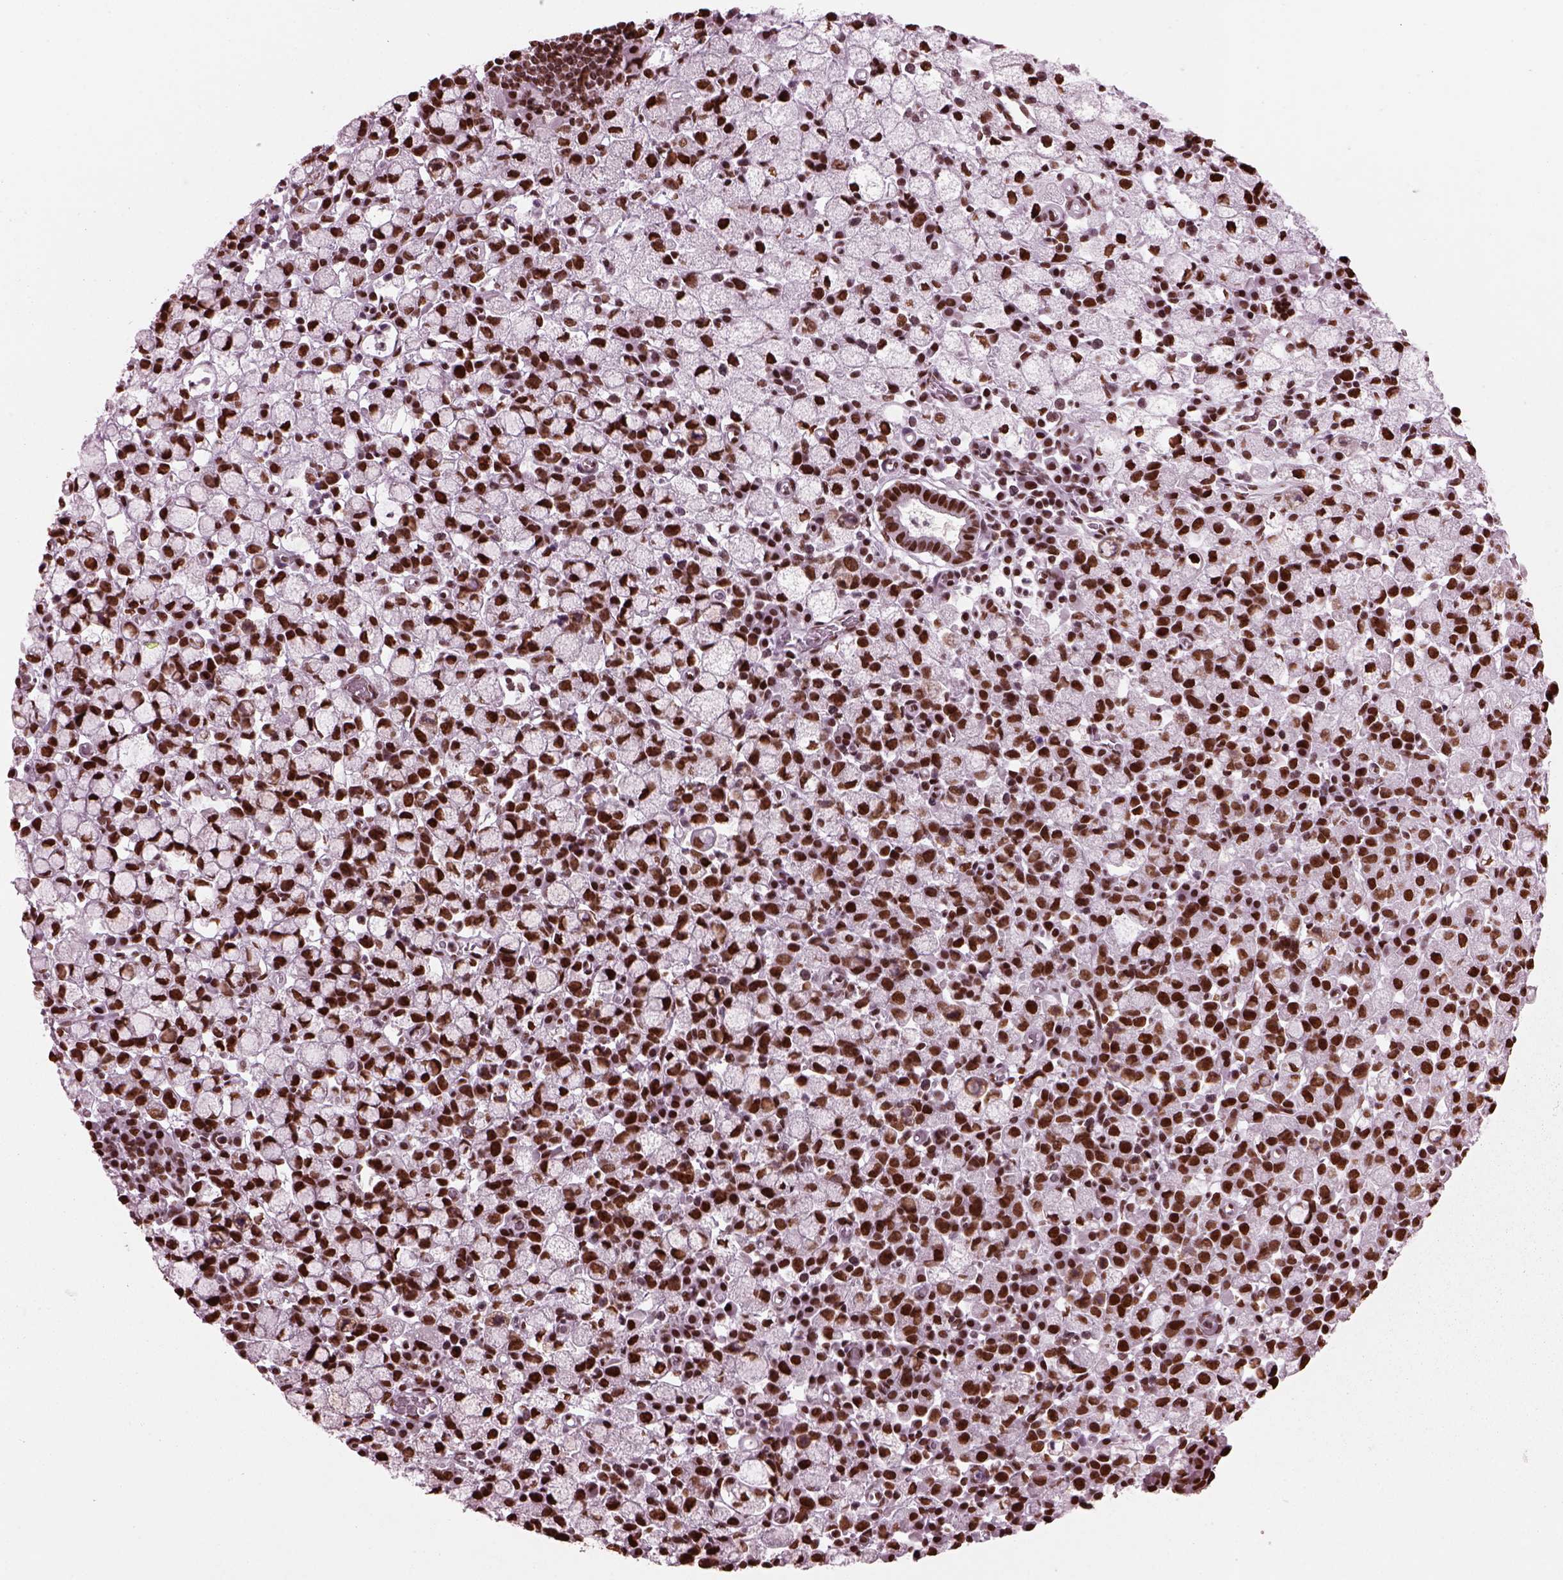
{"staining": {"intensity": "strong", "quantity": ">75%", "location": "nuclear"}, "tissue": "stomach cancer", "cell_type": "Tumor cells", "image_type": "cancer", "snomed": [{"axis": "morphology", "description": "Adenocarcinoma, NOS"}, {"axis": "topography", "description": "Stomach"}], "caption": "A brown stain labels strong nuclear staining of a protein in human stomach cancer (adenocarcinoma) tumor cells.", "gene": "CBFA2T3", "patient": {"sex": "male", "age": 58}}